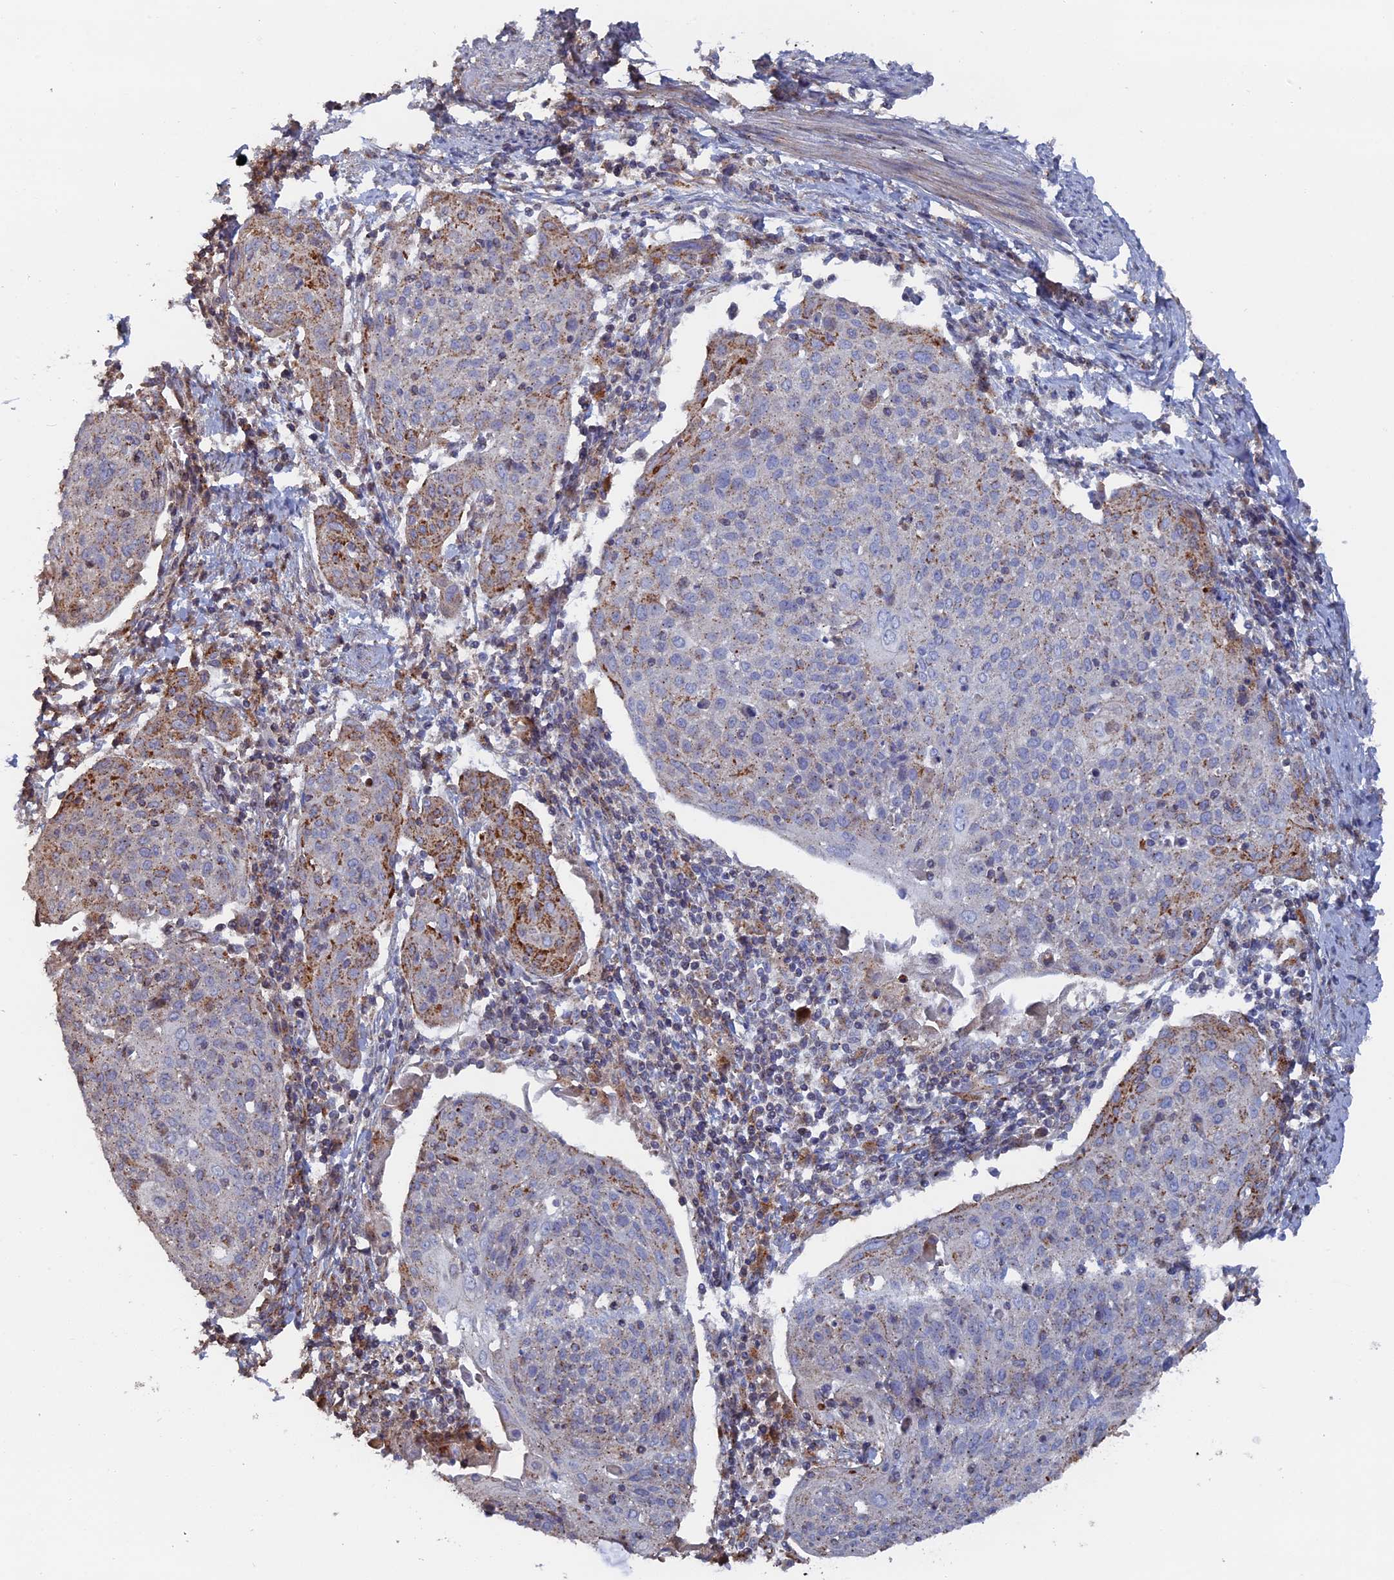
{"staining": {"intensity": "moderate", "quantity": "<25%", "location": "cytoplasmic/membranous"}, "tissue": "cervical cancer", "cell_type": "Tumor cells", "image_type": "cancer", "snomed": [{"axis": "morphology", "description": "Squamous cell carcinoma, NOS"}, {"axis": "topography", "description": "Cervix"}], "caption": "A brown stain highlights moderate cytoplasmic/membranous positivity of a protein in squamous cell carcinoma (cervical) tumor cells. The staining was performed using DAB, with brown indicating positive protein expression. Nuclei are stained blue with hematoxylin.", "gene": "SMG9", "patient": {"sex": "female", "age": 67}}